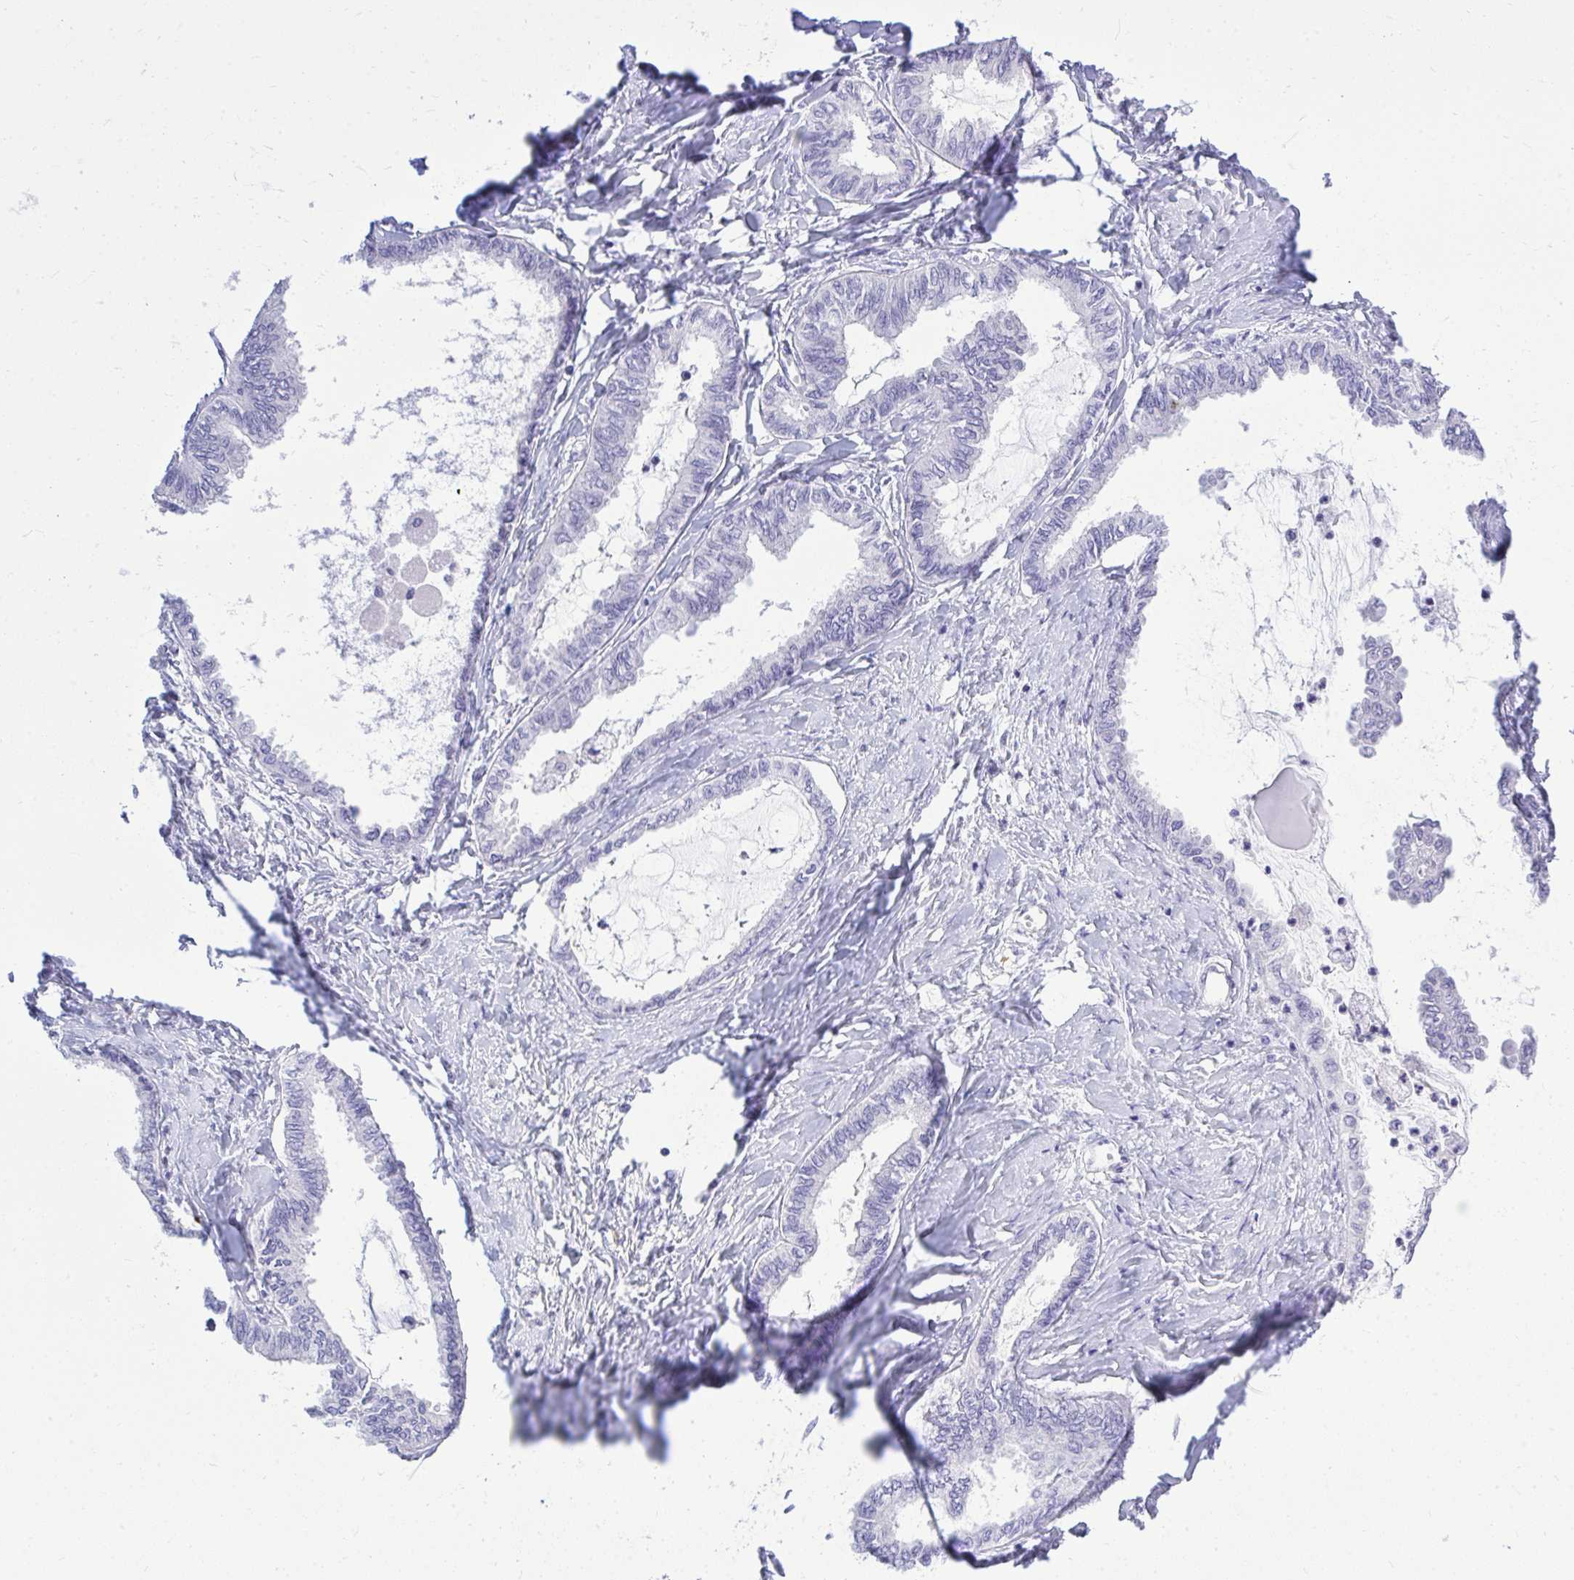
{"staining": {"intensity": "negative", "quantity": "none", "location": "none"}, "tissue": "ovarian cancer", "cell_type": "Tumor cells", "image_type": "cancer", "snomed": [{"axis": "morphology", "description": "Carcinoma, endometroid"}, {"axis": "topography", "description": "Ovary"}], "caption": "The micrograph exhibits no significant expression in tumor cells of ovarian endometroid carcinoma.", "gene": "PSD", "patient": {"sex": "female", "age": 70}}